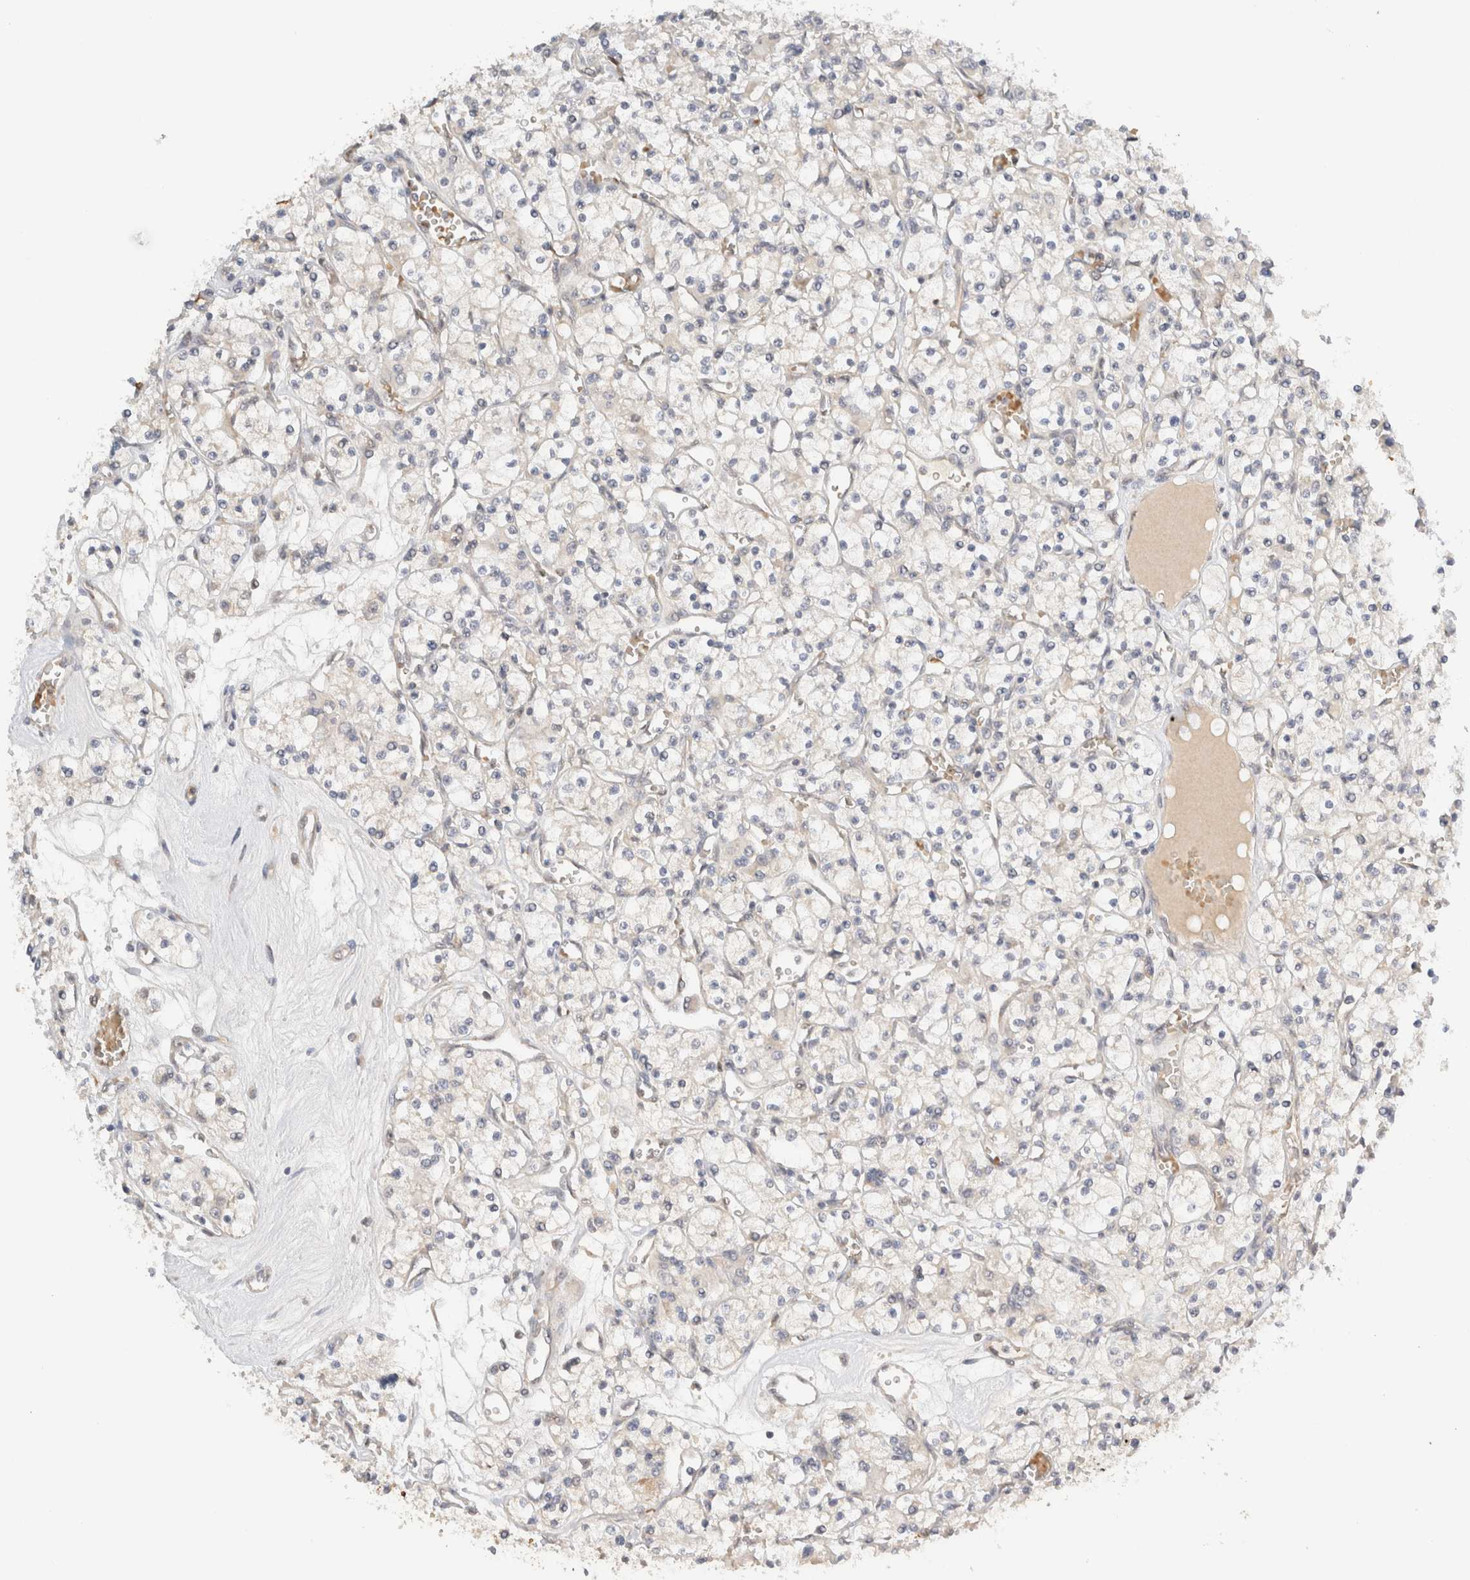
{"staining": {"intensity": "negative", "quantity": "none", "location": "none"}, "tissue": "renal cancer", "cell_type": "Tumor cells", "image_type": "cancer", "snomed": [{"axis": "morphology", "description": "Adenocarcinoma, NOS"}, {"axis": "topography", "description": "Kidney"}], "caption": "Immunohistochemical staining of human renal cancer (adenocarcinoma) shows no significant expression in tumor cells.", "gene": "SYVN1", "patient": {"sex": "female", "age": 59}}